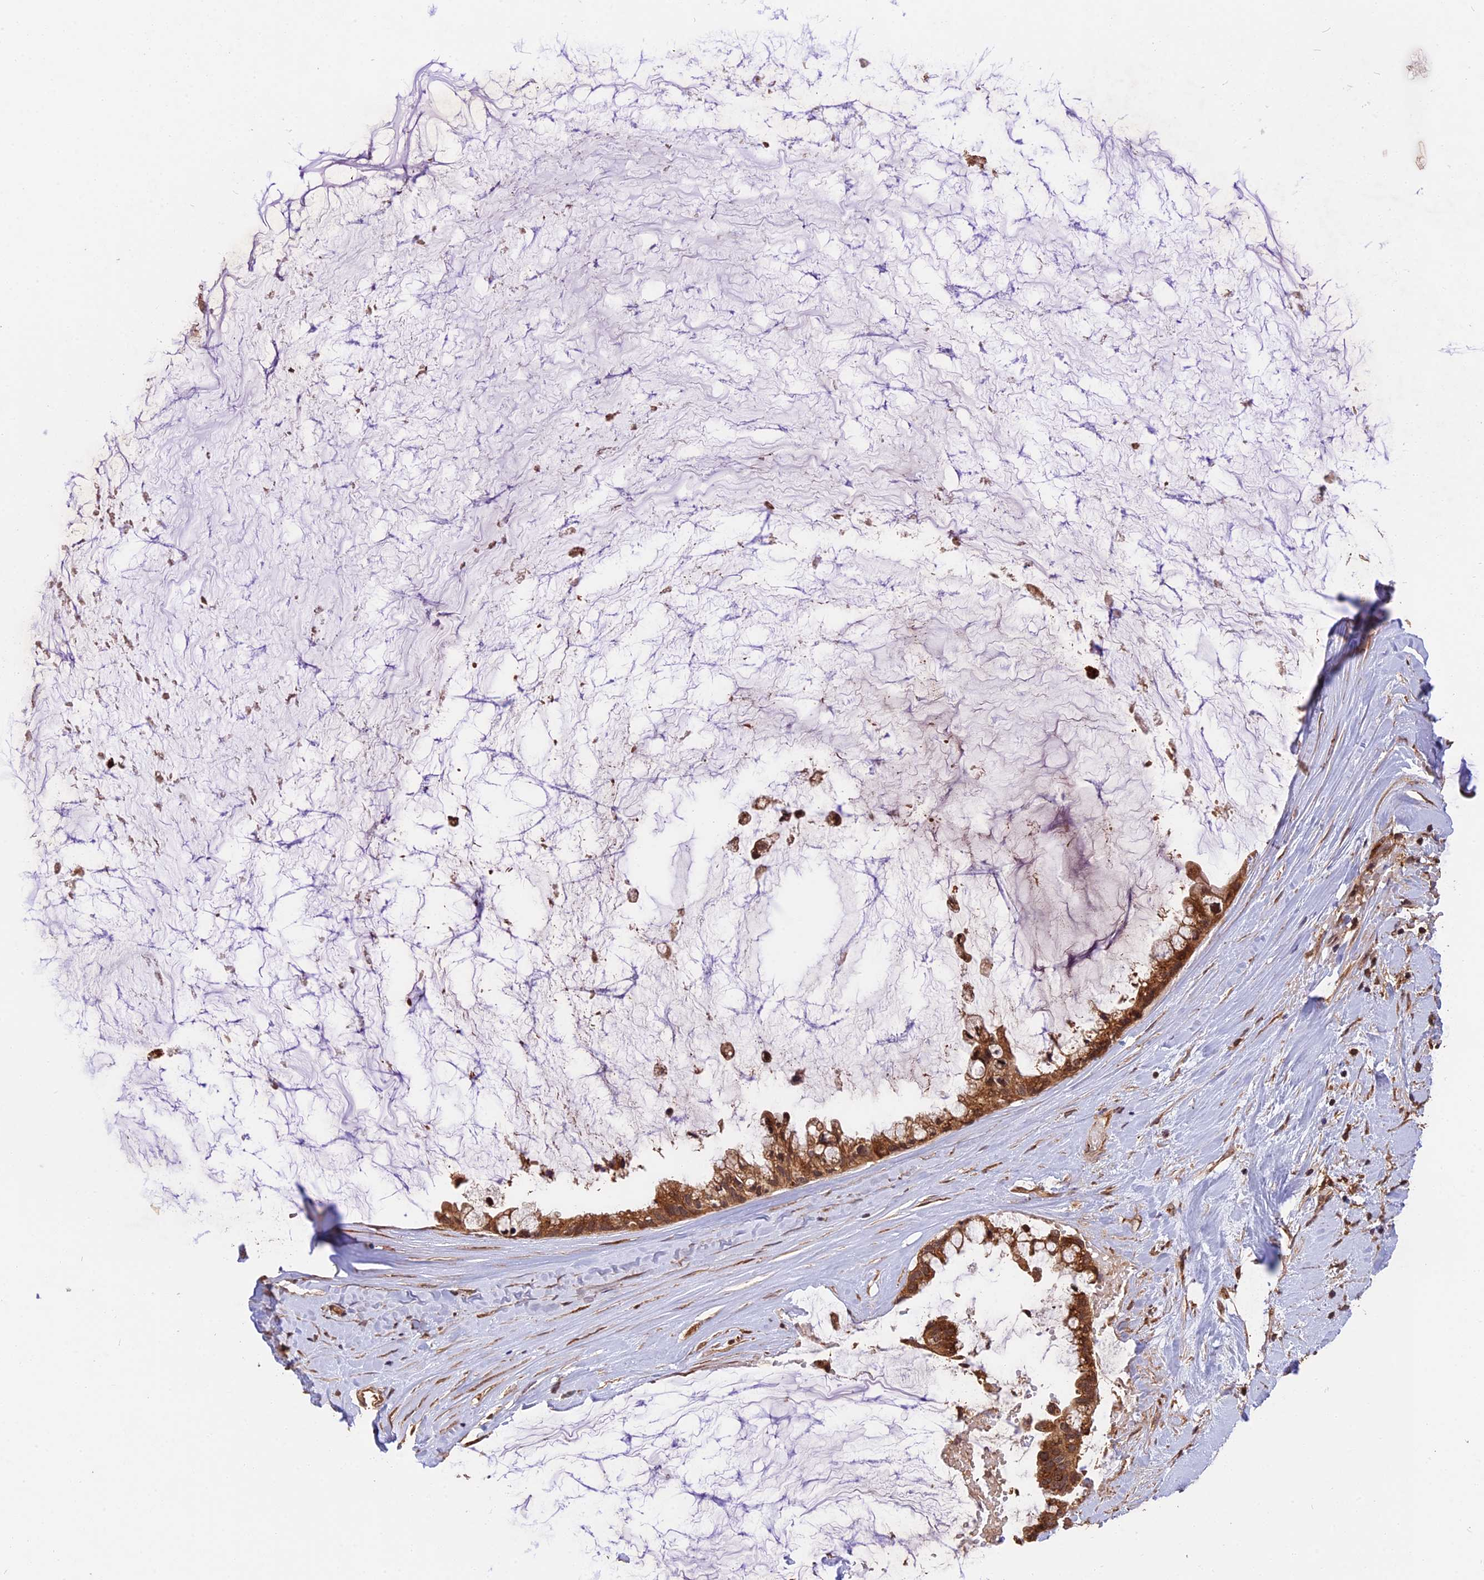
{"staining": {"intensity": "moderate", "quantity": ">75%", "location": "cytoplasmic/membranous"}, "tissue": "ovarian cancer", "cell_type": "Tumor cells", "image_type": "cancer", "snomed": [{"axis": "morphology", "description": "Cystadenocarcinoma, mucinous, NOS"}, {"axis": "topography", "description": "Ovary"}], "caption": "Ovarian mucinous cystadenocarcinoma stained with a protein marker reveals moderate staining in tumor cells.", "gene": "ESCO1", "patient": {"sex": "female", "age": 39}}